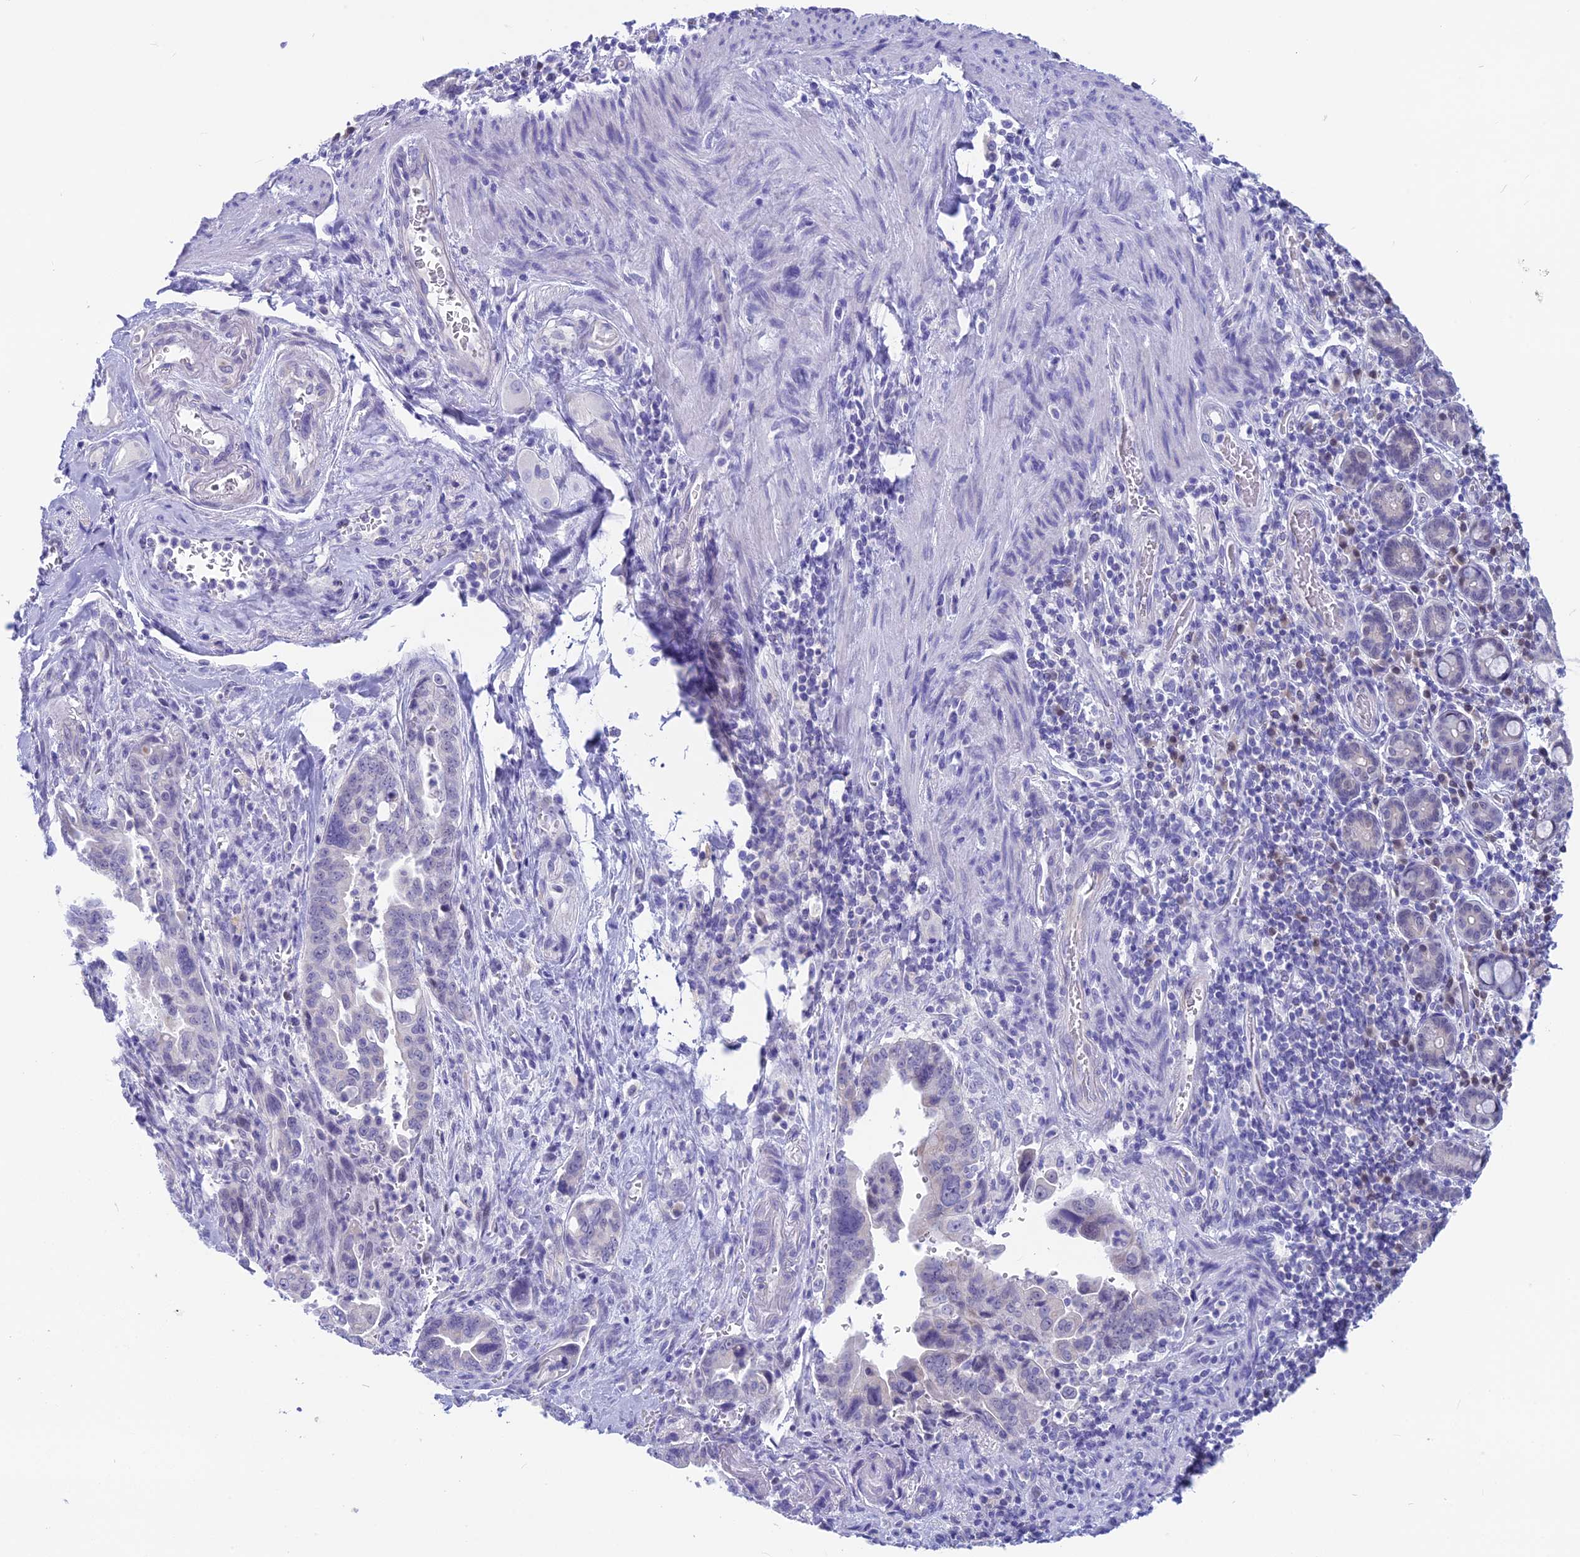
{"staining": {"intensity": "negative", "quantity": "none", "location": "none"}, "tissue": "pancreatic cancer", "cell_type": "Tumor cells", "image_type": "cancer", "snomed": [{"axis": "morphology", "description": "Adenocarcinoma, NOS"}, {"axis": "topography", "description": "Pancreas"}], "caption": "Immunohistochemistry (IHC) histopathology image of neoplastic tissue: human pancreatic cancer (adenocarcinoma) stained with DAB displays no significant protein positivity in tumor cells.", "gene": "SNTN", "patient": {"sex": "male", "age": 70}}